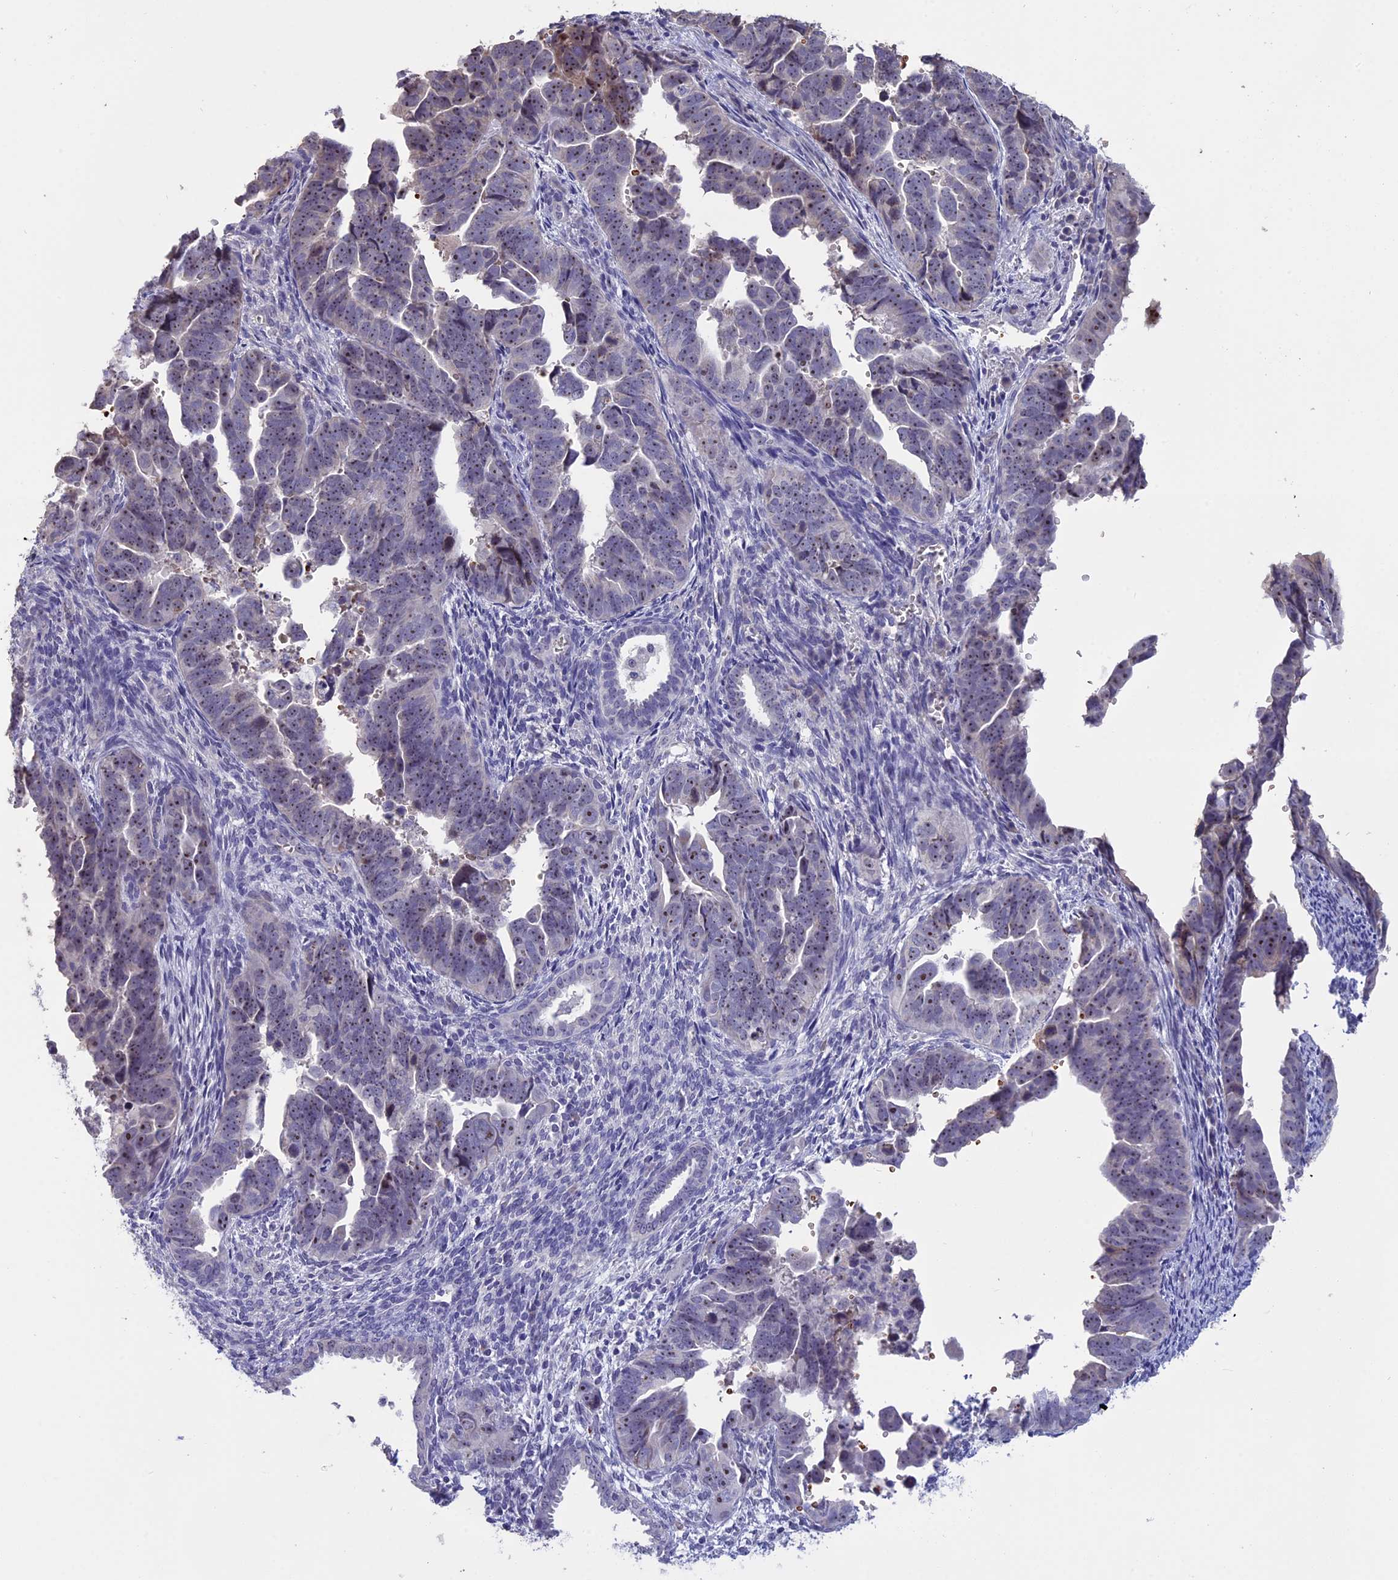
{"staining": {"intensity": "weak", "quantity": "25%-75%", "location": "nuclear"}, "tissue": "endometrial cancer", "cell_type": "Tumor cells", "image_type": "cancer", "snomed": [{"axis": "morphology", "description": "Adenocarcinoma, NOS"}, {"axis": "topography", "description": "Endometrium"}], "caption": "A brown stain shows weak nuclear positivity of a protein in human endometrial cancer (adenocarcinoma) tumor cells. The protein is stained brown, and the nuclei are stained in blue (DAB (3,3'-diaminobenzidine) IHC with brightfield microscopy, high magnification).", "gene": "KNOP1", "patient": {"sex": "female", "age": 75}}